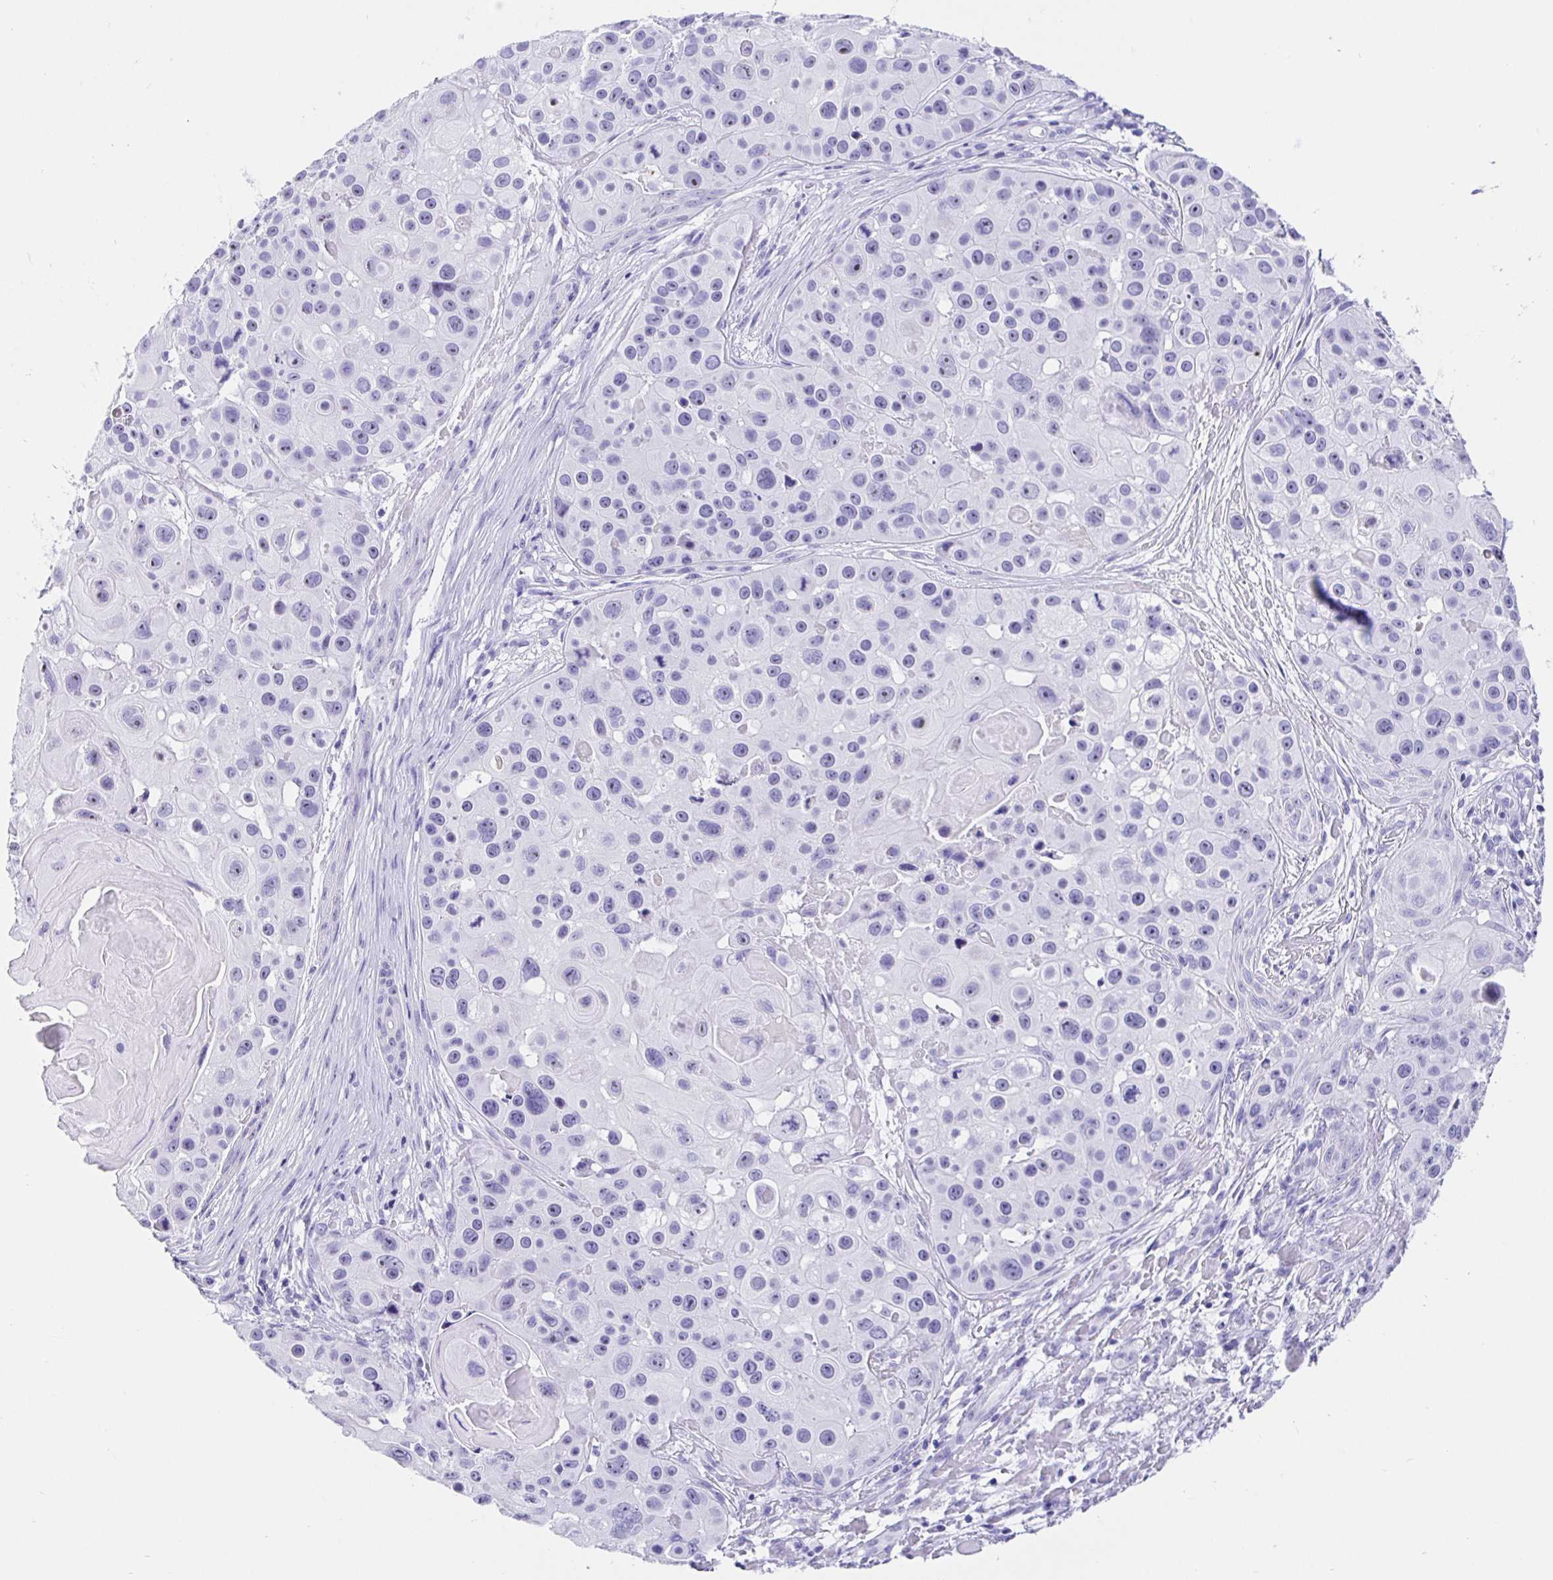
{"staining": {"intensity": "negative", "quantity": "none", "location": "none"}, "tissue": "skin cancer", "cell_type": "Tumor cells", "image_type": "cancer", "snomed": [{"axis": "morphology", "description": "Squamous cell carcinoma, NOS"}, {"axis": "topography", "description": "Skin"}], "caption": "A high-resolution image shows immunohistochemistry staining of skin cancer, which displays no significant staining in tumor cells. (Brightfield microscopy of DAB (3,3'-diaminobenzidine) immunohistochemistry (IHC) at high magnification).", "gene": "PRAMEF19", "patient": {"sex": "male", "age": 92}}